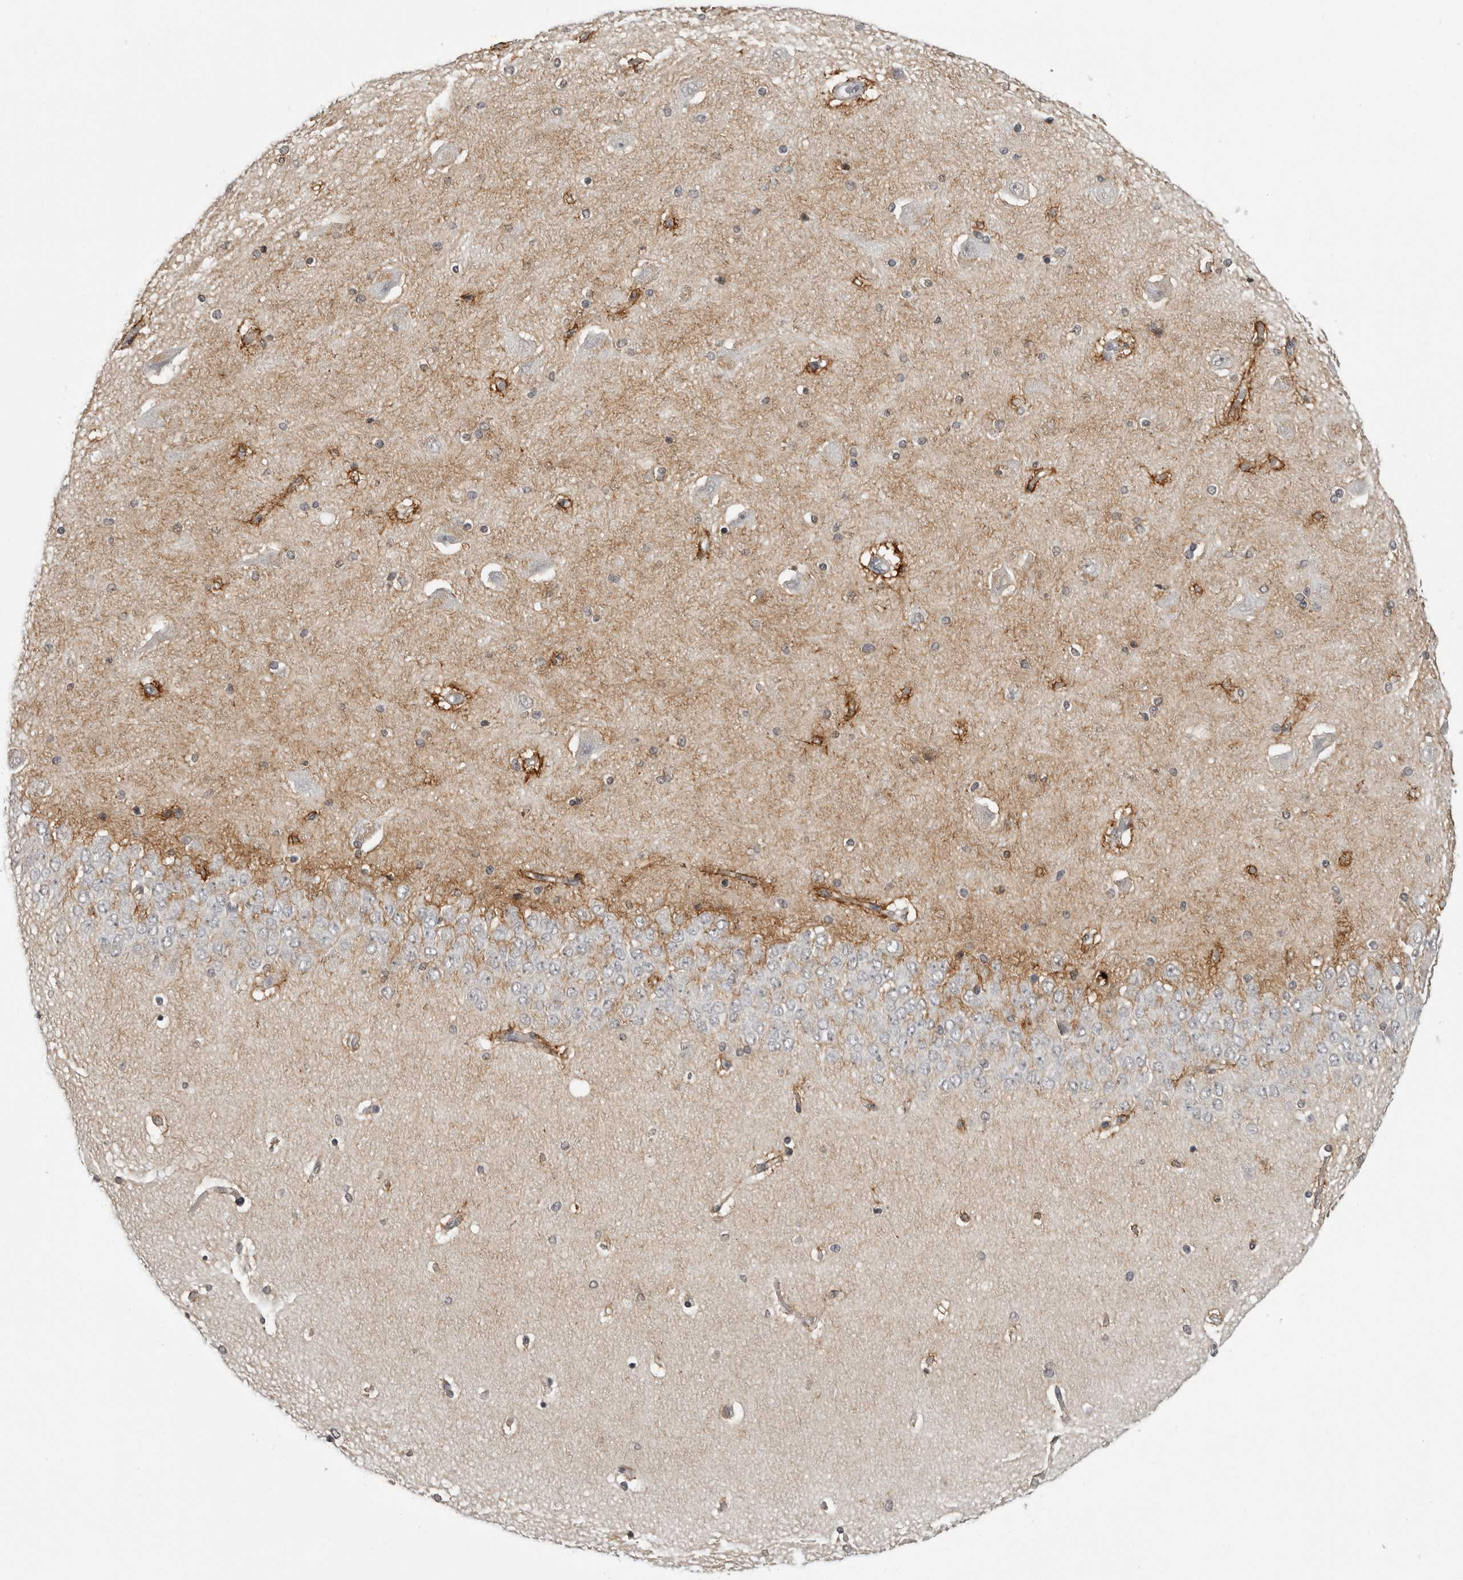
{"staining": {"intensity": "moderate", "quantity": "<25%", "location": "cytoplasmic/membranous"}, "tissue": "hippocampus", "cell_type": "Glial cells", "image_type": "normal", "snomed": [{"axis": "morphology", "description": "Normal tissue, NOS"}, {"axis": "topography", "description": "Hippocampus"}], "caption": "Immunohistochemistry (IHC) of unremarkable human hippocampus shows low levels of moderate cytoplasmic/membranous staining in about <25% of glial cells.", "gene": "HEPACAM", "patient": {"sex": "female", "age": 54}}